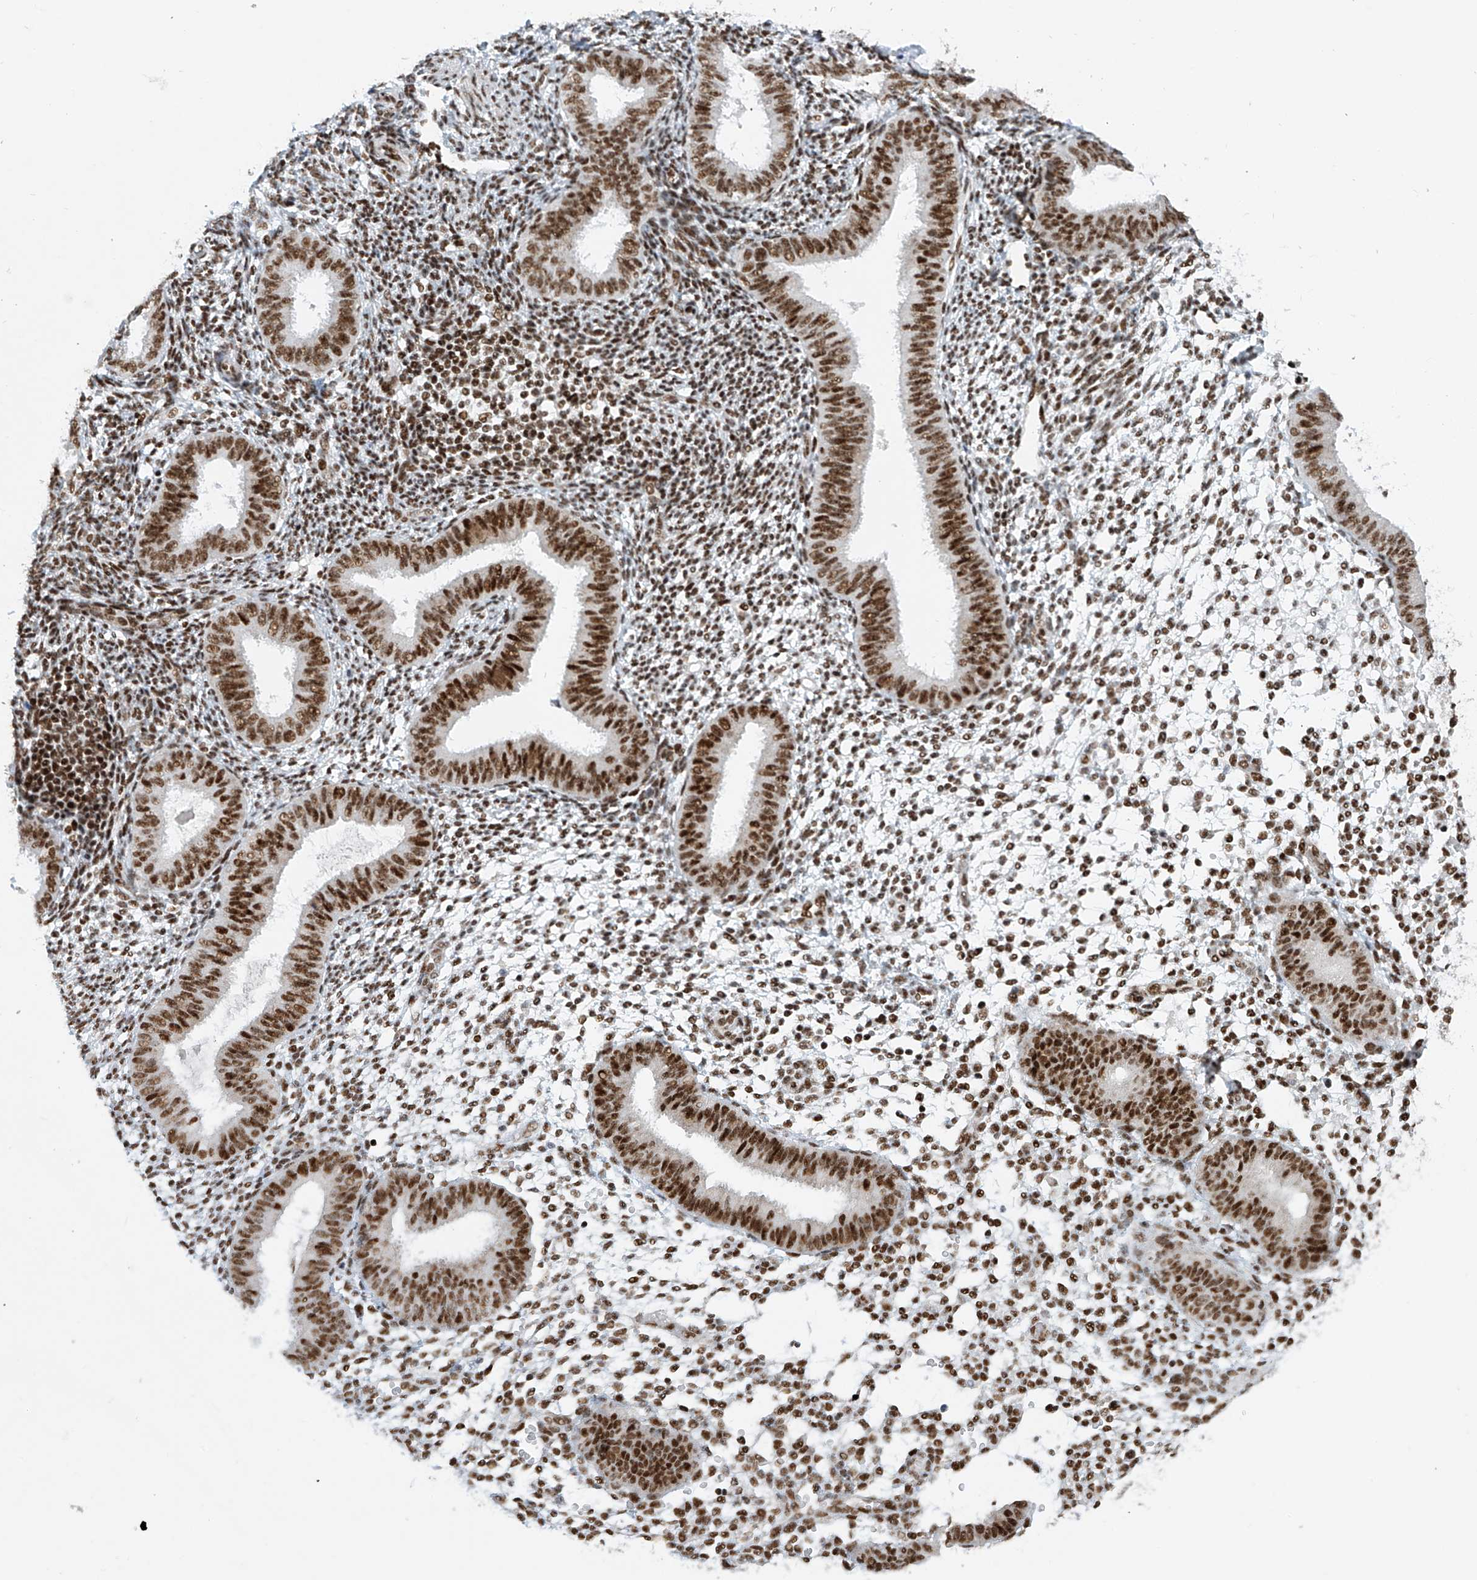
{"staining": {"intensity": "strong", "quantity": "25%-75%", "location": "nuclear"}, "tissue": "endometrium", "cell_type": "Cells in endometrial stroma", "image_type": "normal", "snomed": [{"axis": "morphology", "description": "Normal tissue, NOS"}, {"axis": "topography", "description": "Uterus"}, {"axis": "topography", "description": "Endometrium"}], "caption": "This micrograph demonstrates immunohistochemistry staining of normal human endometrium, with high strong nuclear staining in approximately 25%-75% of cells in endometrial stroma.", "gene": "TAF4", "patient": {"sex": "female", "age": 48}}